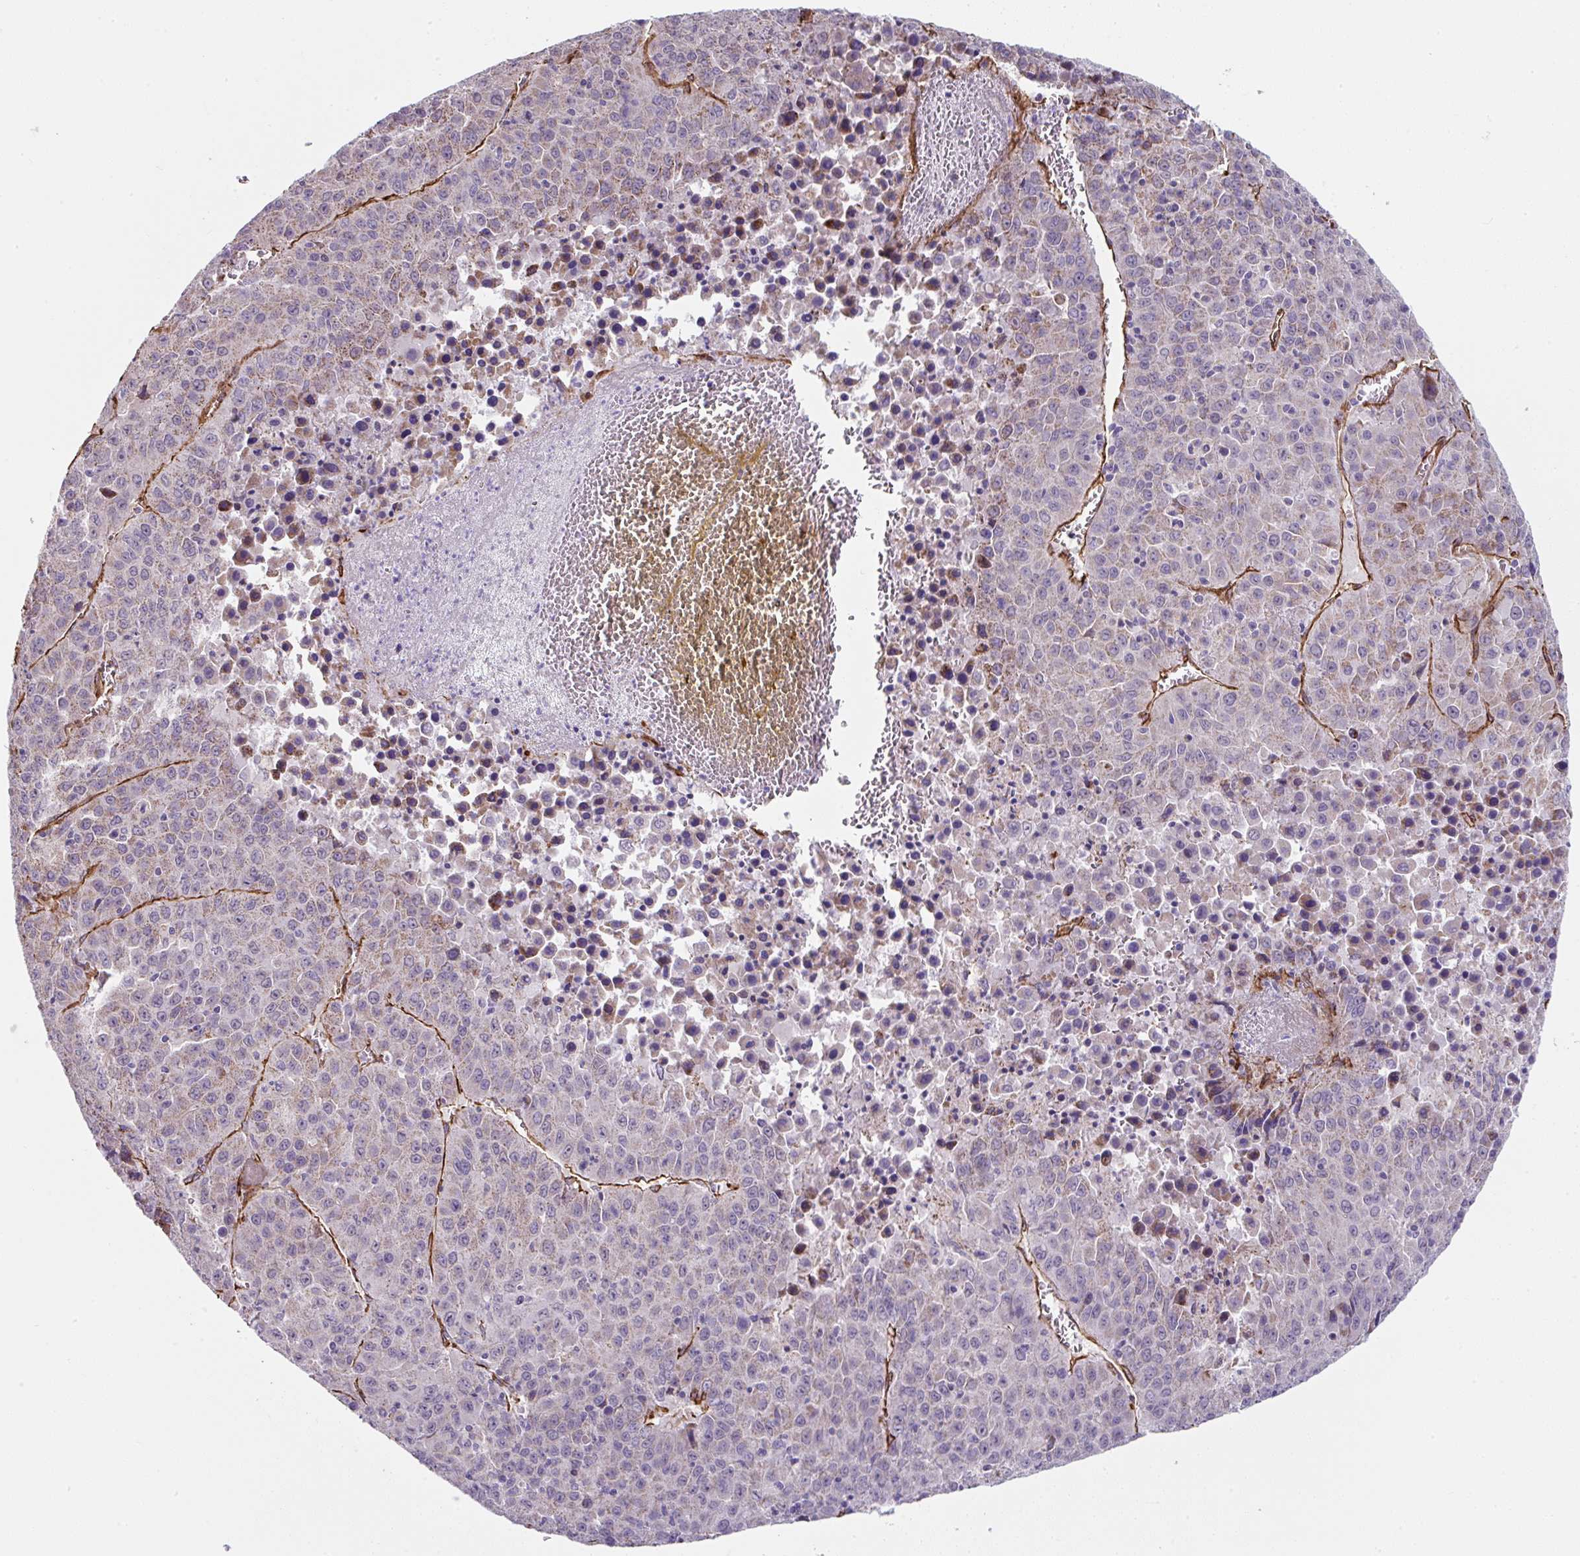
{"staining": {"intensity": "negative", "quantity": "none", "location": "none"}, "tissue": "liver cancer", "cell_type": "Tumor cells", "image_type": "cancer", "snomed": [{"axis": "morphology", "description": "Carcinoma, Hepatocellular, NOS"}, {"axis": "topography", "description": "Liver"}], "caption": "Immunohistochemistry image of neoplastic tissue: liver hepatocellular carcinoma stained with DAB (3,3'-diaminobenzidine) shows no significant protein positivity in tumor cells. (DAB (3,3'-diaminobenzidine) immunohistochemistry (IHC) with hematoxylin counter stain).", "gene": "ANKUB1", "patient": {"sex": "female", "age": 53}}